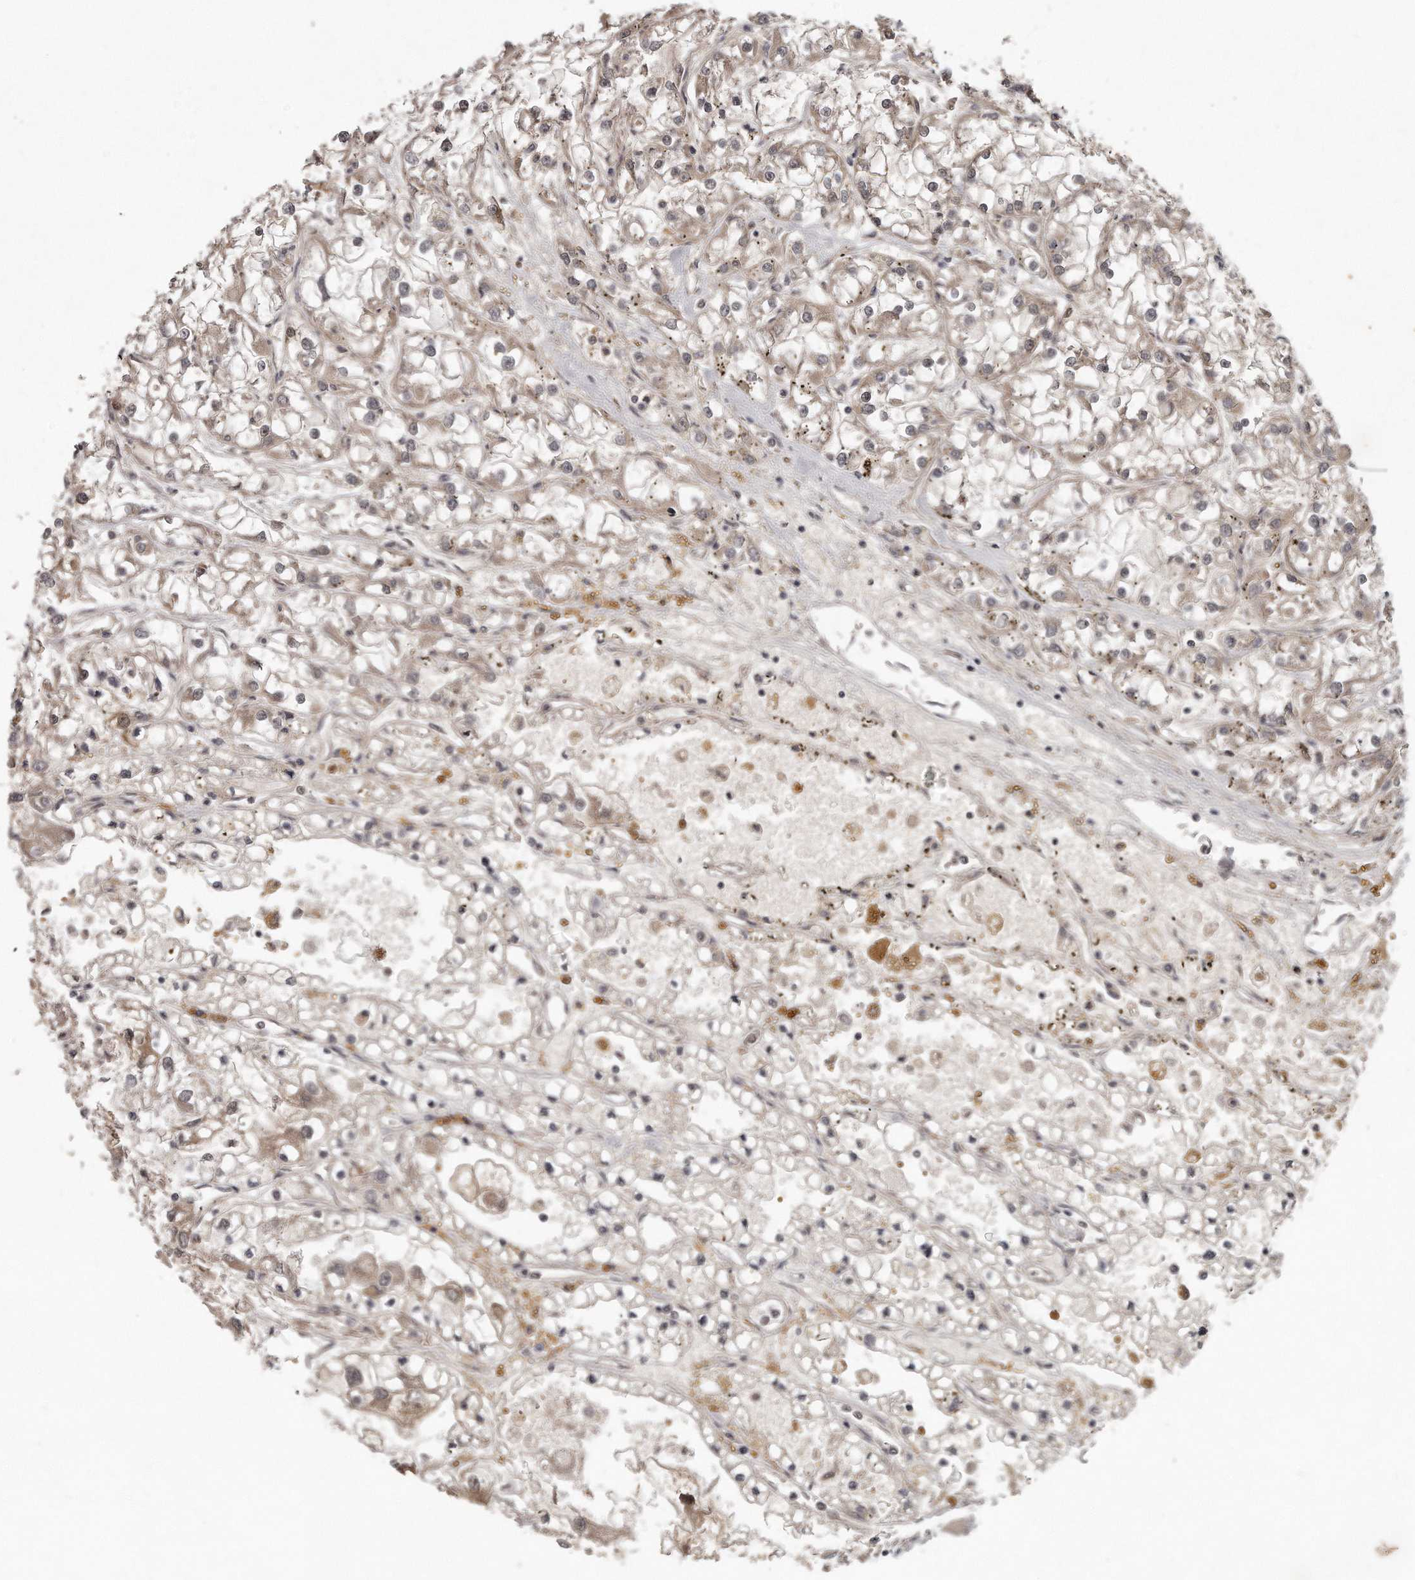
{"staining": {"intensity": "weak", "quantity": "25%-75%", "location": "cytoplasmic/membranous"}, "tissue": "renal cancer", "cell_type": "Tumor cells", "image_type": "cancer", "snomed": [{"axis": "morphology", "description": "Adenocarcinoma, NOS"}, {"axis": "topography", "description": "Kidney"}], "caption": "Tumor cells demonstrate low levels of weak cytoplasmic/membranous staining in about 25%-75% of cells in renal cancer (adenocarcinoma). (Brightfield microscopy of DAB IHC at high magnification).", "gene": "GGCT", "patient": {"sex": "female", "age": 52}}